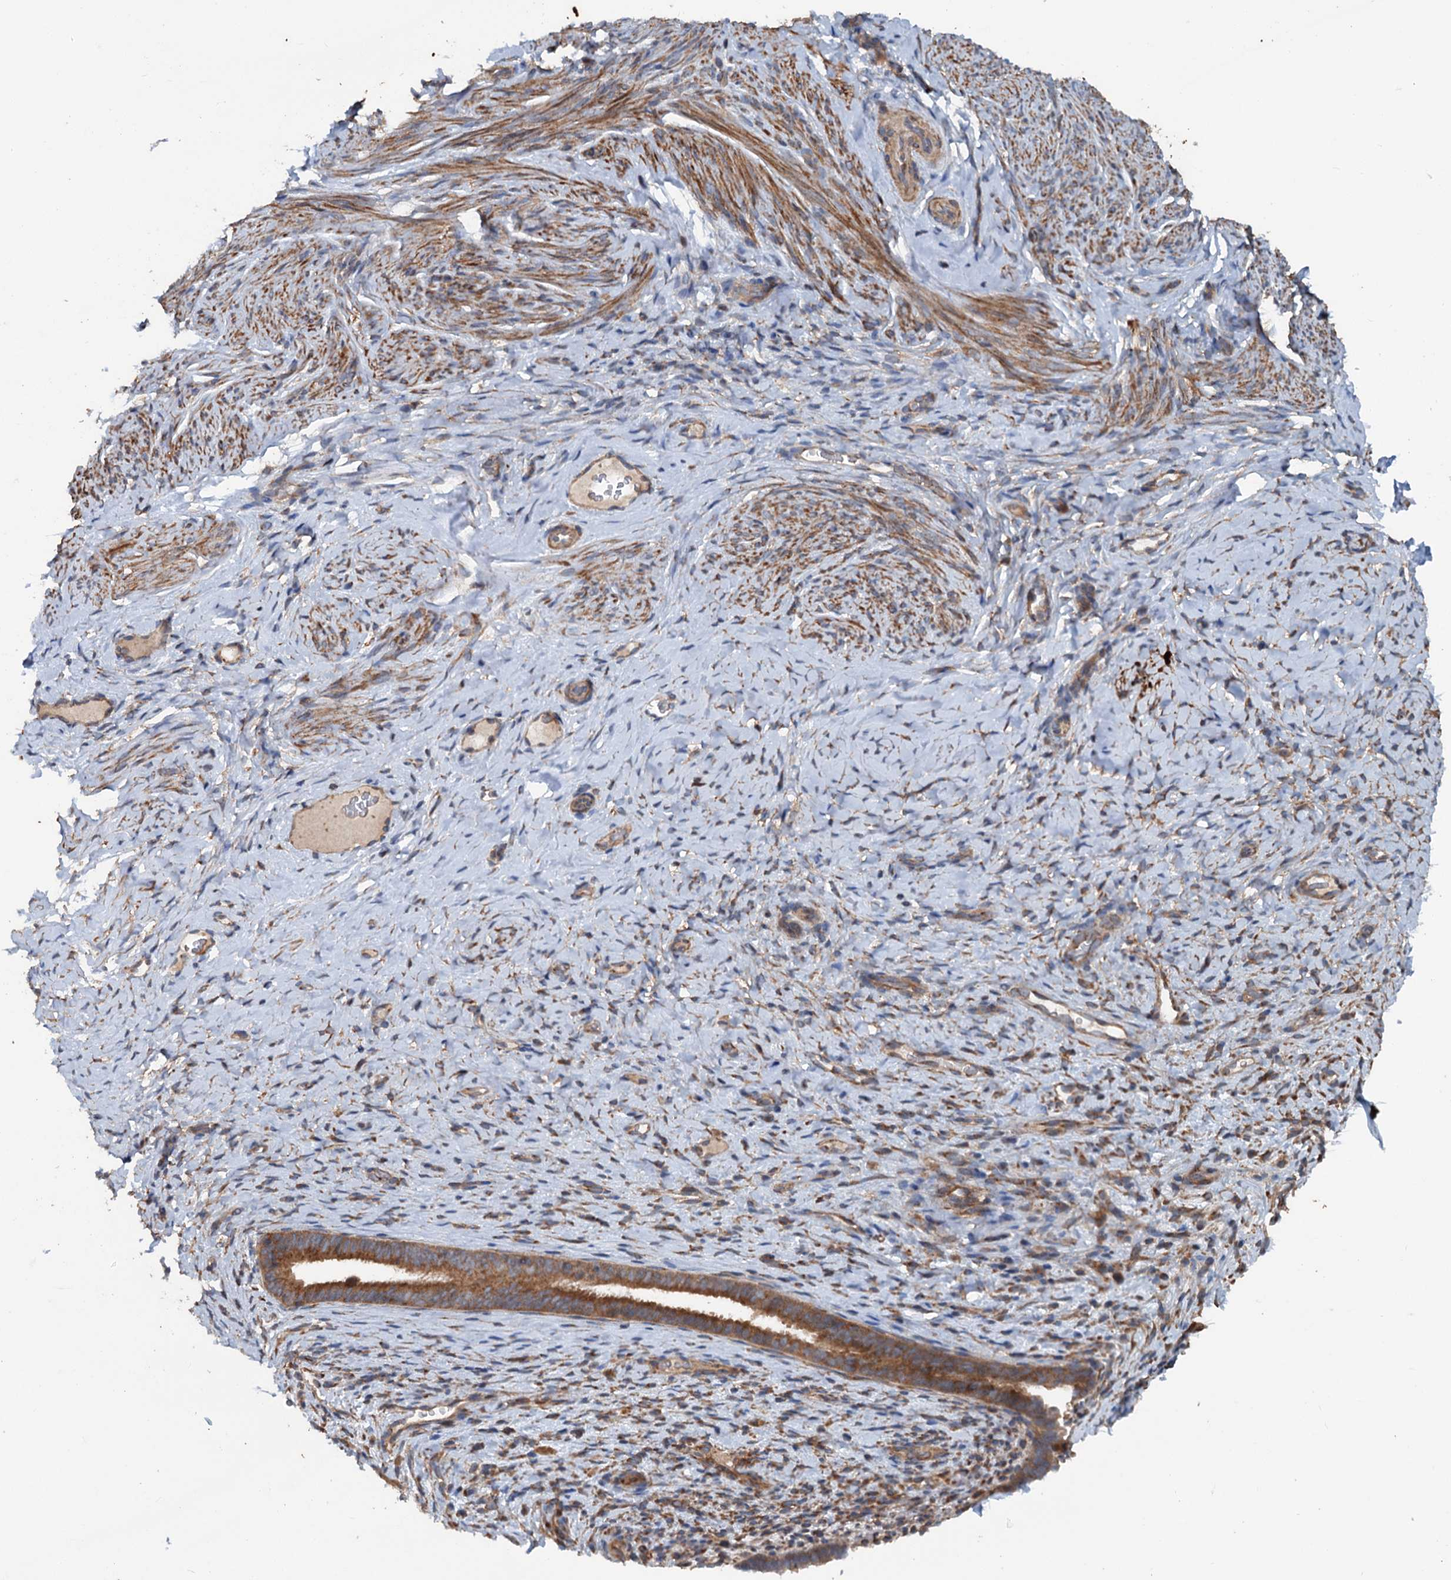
{"staining": {"intensity": "weak", "quantity": "<25%", "location": "cytoplasmic/membranous"}, "tissue": "endometrium", "cell_type": "Cells in endometrial stroma", "image_type": "normal", "snomed": [{"axis": "morphology", "description": "Normal tissue, NOS"}, {"axis": "topography", "description": "Endometrium"}], "caption": "This is an IHC micrograph of unremarkable human endometrium. There is no expression in cells in endometrial stroma.", "gene": "TEDC1", "patient": {"sex": "female", "age": 65}}